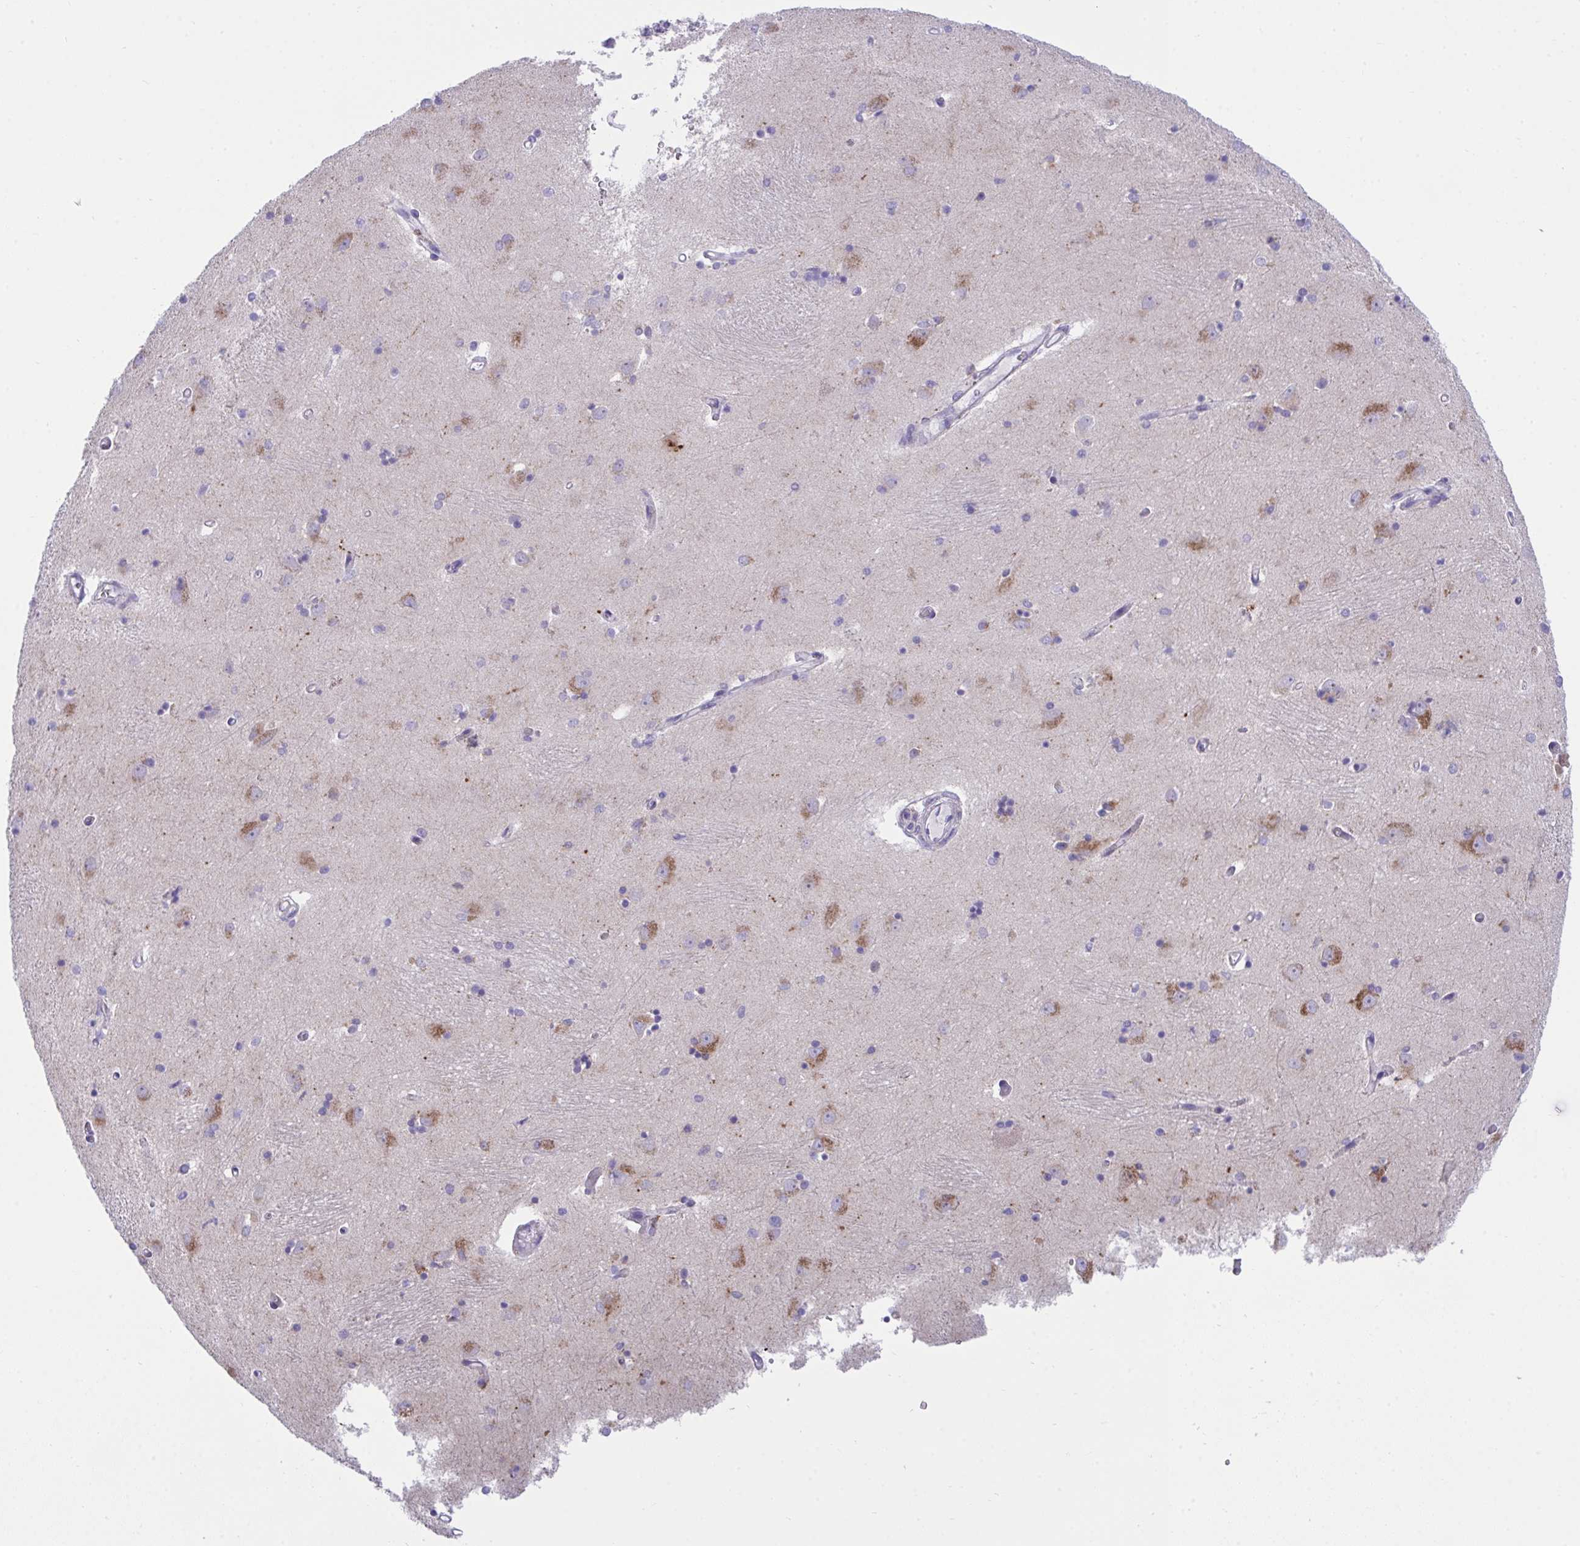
{"staining": {"intensity": "negative", "quantity": "none", "location": "none"}, "tissue": "caudate", "cell_type": "Glial cells", "image_type": "normal", "snomed": [{"axis": "morphology", "description": "Normal tissue, NOS"}, {"axis": "topography", "description": "Lateral ventricle wall"}, {"axis": "topography", "description": "Hippocampus"}], "caption": "The immunohistochemistry (IHC) image has no significant expression in glial cells of caudate.", "gene": "TMEM106B", "patient": {"sex": "female", "age": 63}}